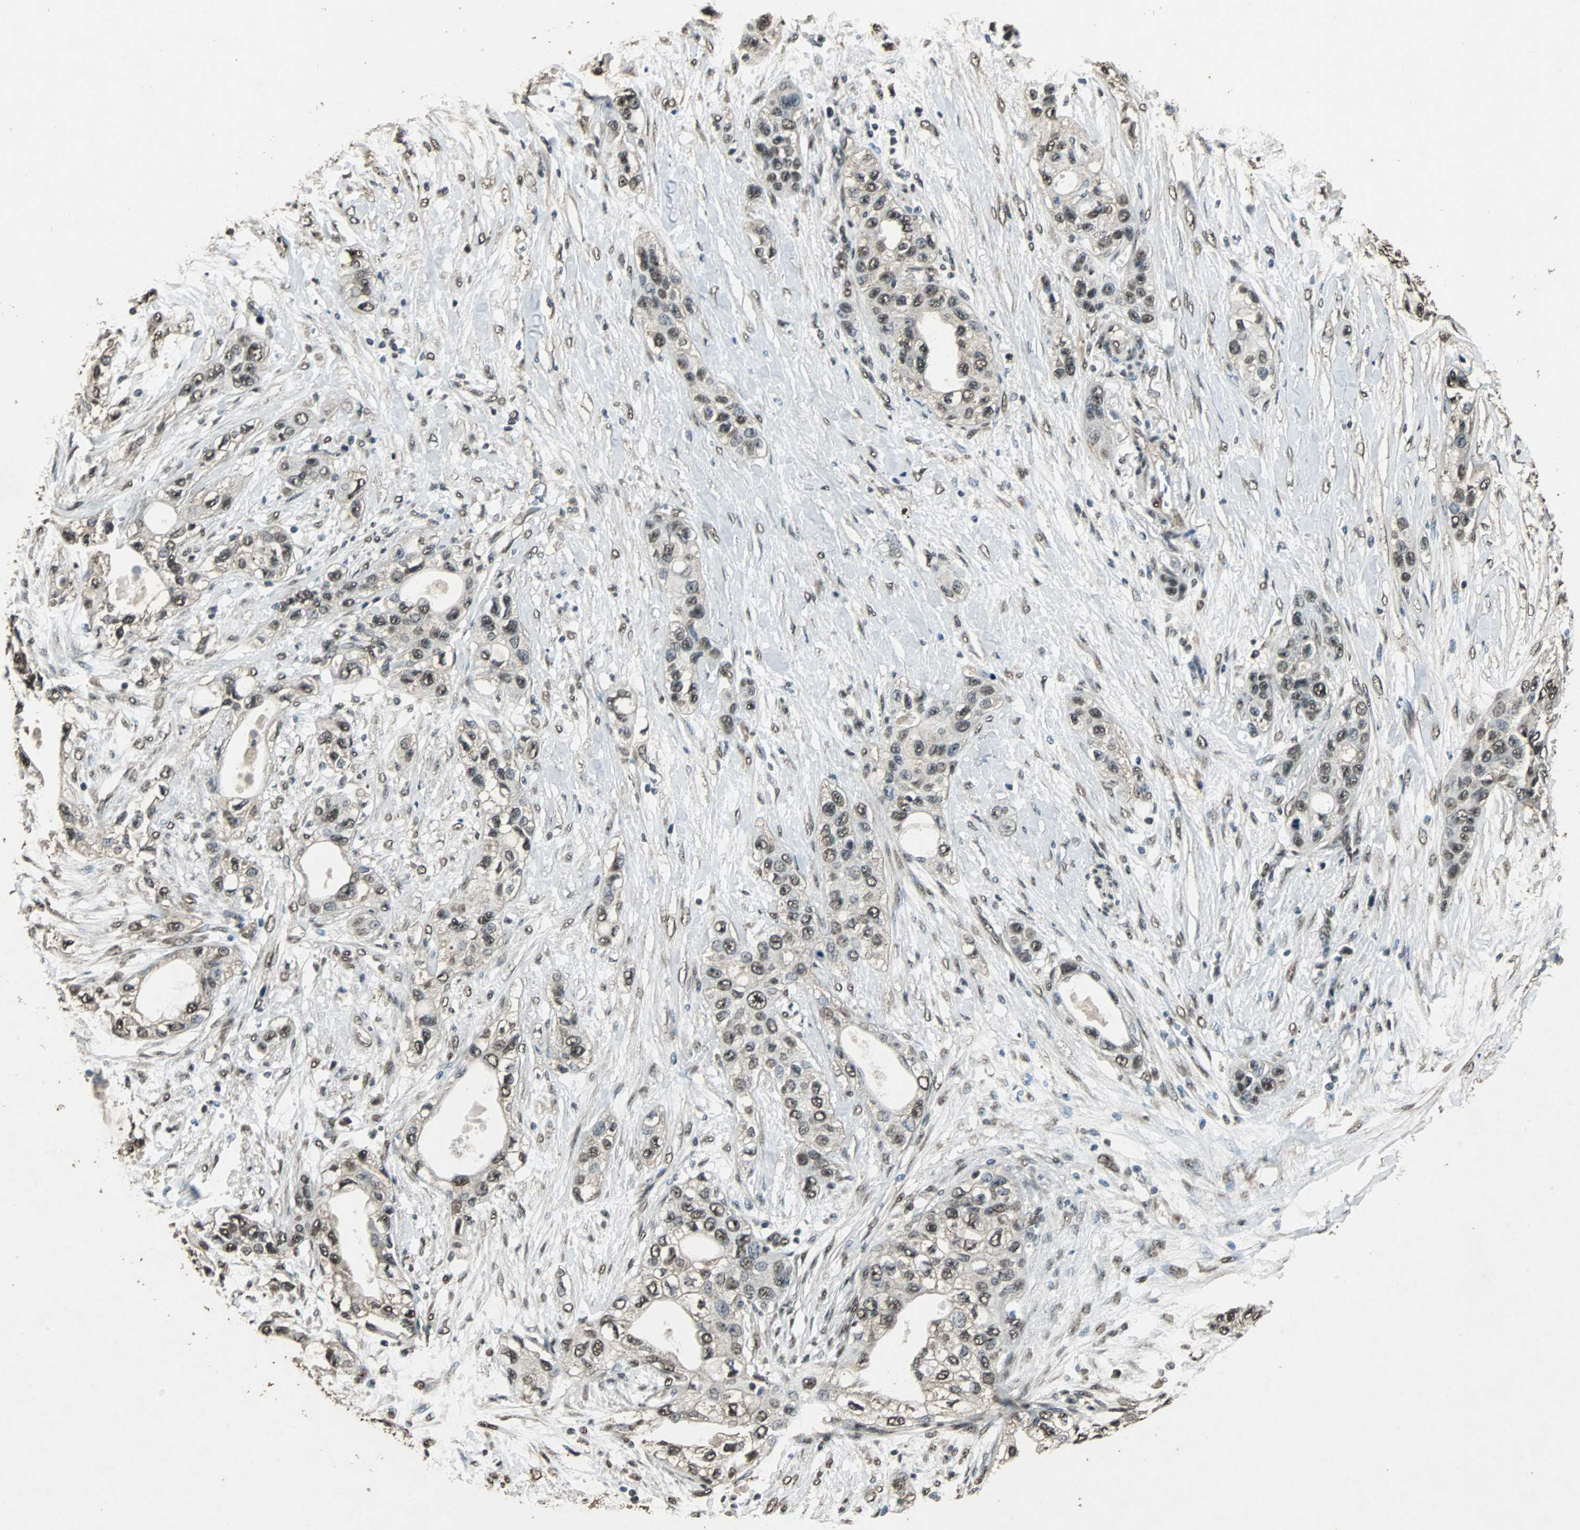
{"staining": {"intensity": "moderate", "quantity": ">75%", "location": "cytoplasmic/membranous,nuclear"}, "tissue": "pancreatic cancer", "cell_type": "Tumor cells", "image_type": "cancer", "snomed": [{"axis": "morphology", "description": "Adenocarcinoma, NOS"}, {"axis": "topography", "description": "Pancreas"}], "caption": "Tumor cells reveal medium levels of moderate cytoplasmic/membranous and nuclear positivity in approximately >75% of cells in pancreatic cancer (adenocarcinoma).", "gene": "PPP1R13B", "patient": {"sex": "female", "age": 70}}